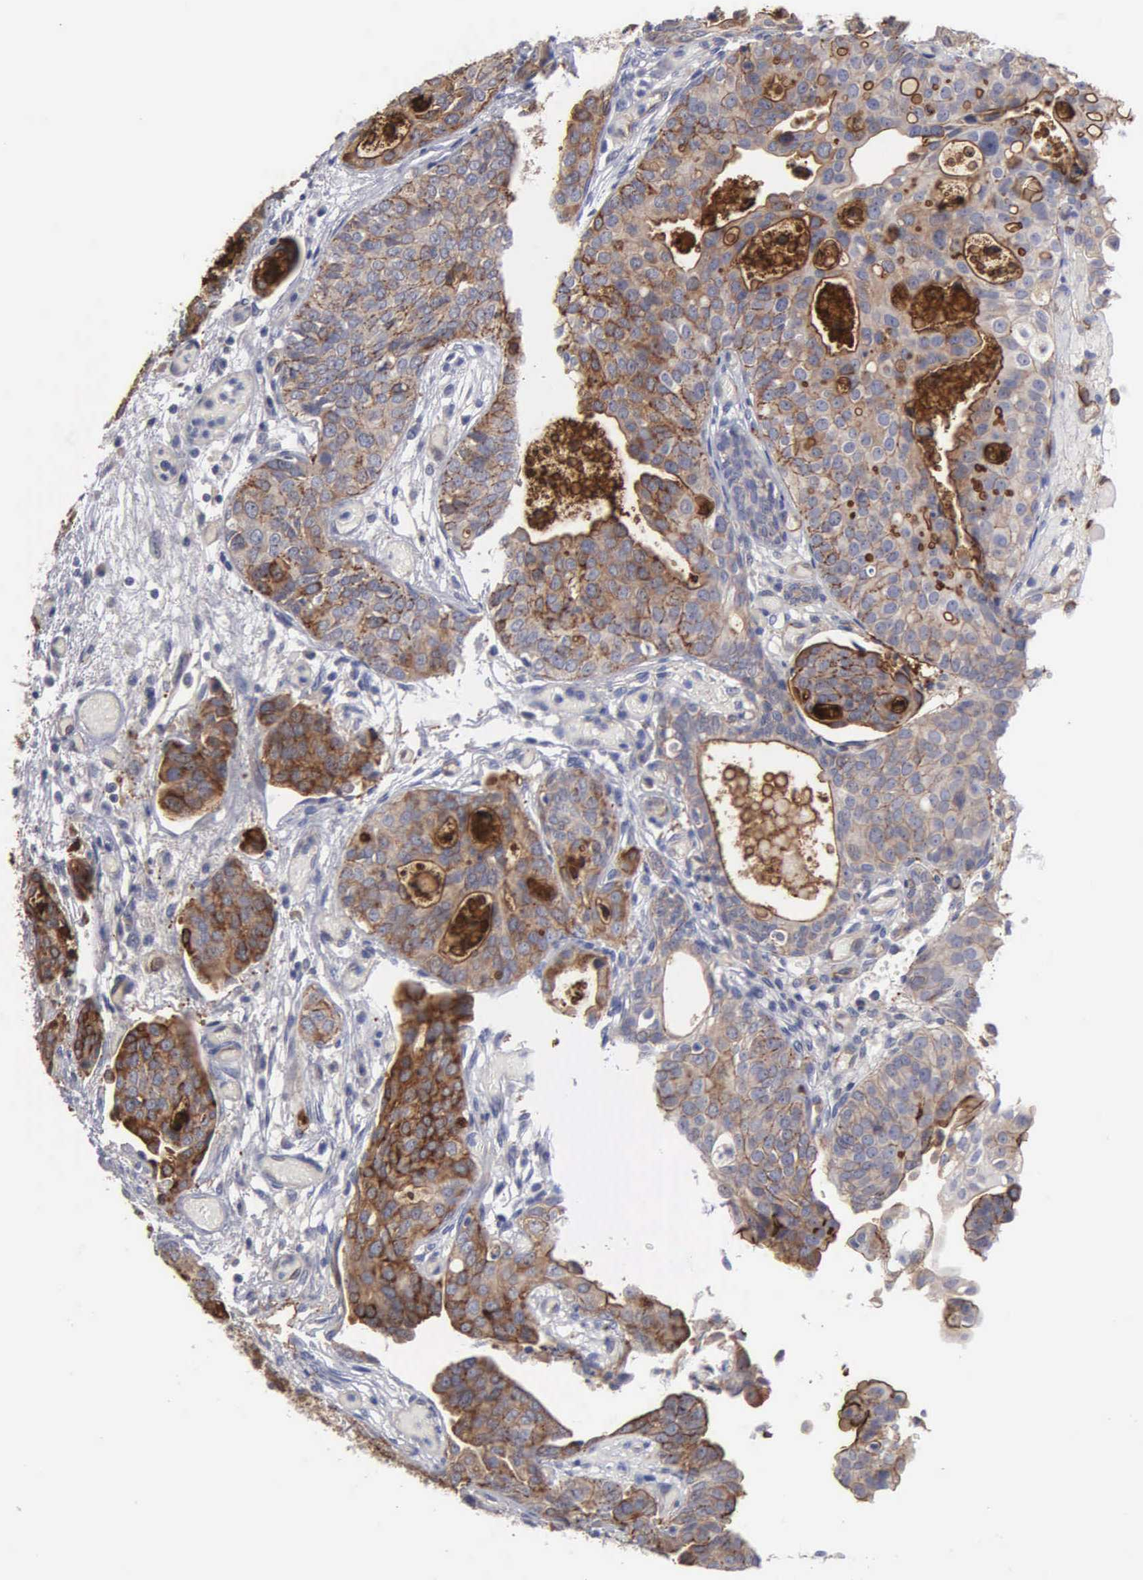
{"staining": {"intensity": "moderate", "quantity": ">75%", "location": "cytoplasmic/membranous"}, "tissue": "urothelial cancer", "cell_type": "Tumor cells", "image_type": "cancer", "snomed": [{"axis": "morphology", "description": "Urothelial carcinoma, High grade"}, {"axis": "topography", "description": "Urinary bladder"}], "caption": "Immunohistochemistry image of neoplastic tissue: high-grade urothelial carcinoma stained using immunohistochemistry (IHC) demonstrates medium levels of moderate protein expression localized specifically in the cytoplasmic/membranous of tumor cells, appearing as a cytoplasmic/membranous brown color.", "gene": "RDX", "patient": {"sex": "male", "age": 78}}